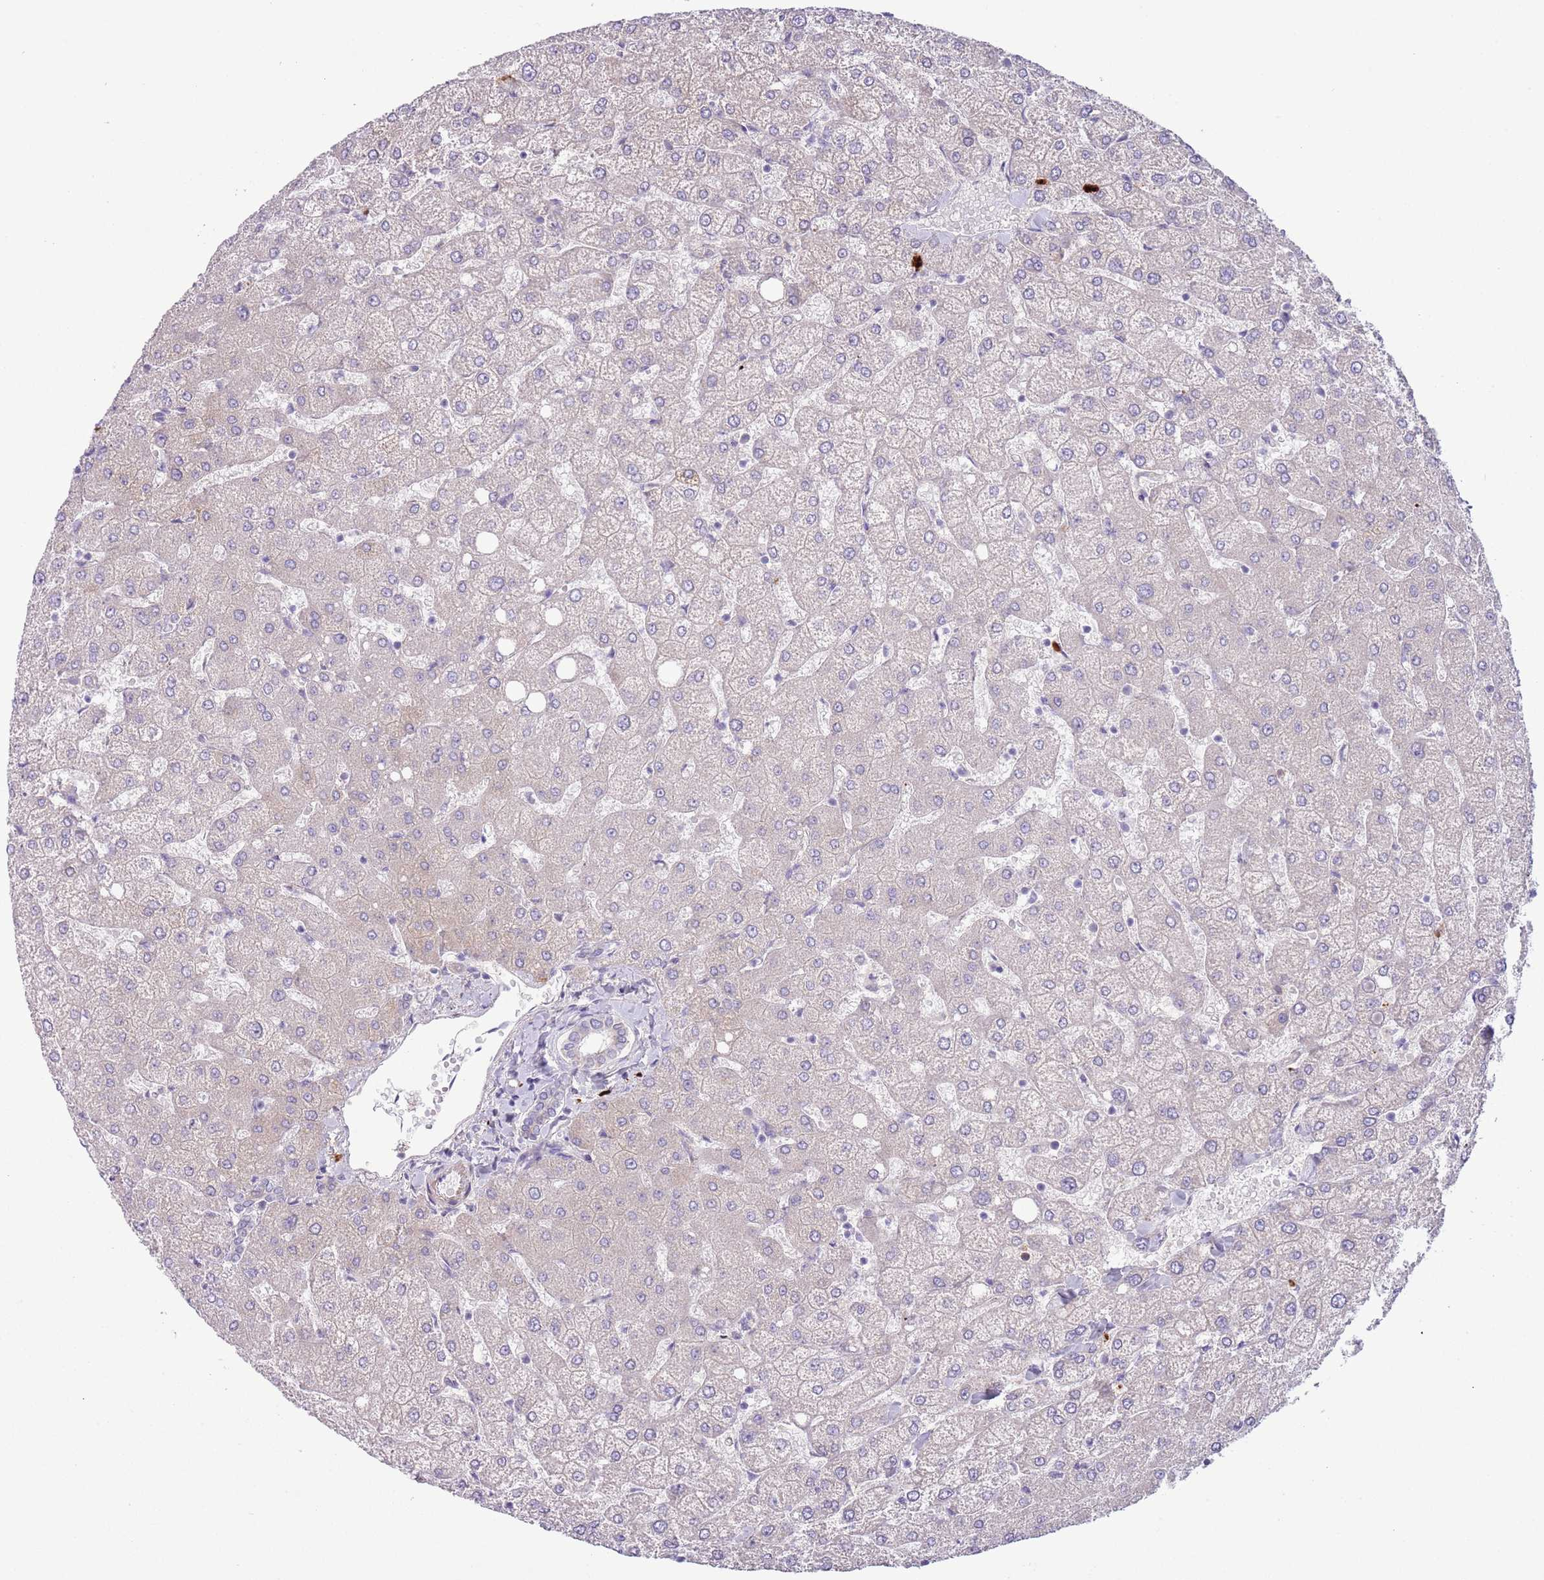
{"staining": {"intensity": "negative", "quantity": "none", "location": "none"}, "tissue": "liver", "cell_type": "Cholangiocytes", "image_type": "normal", "snomed": [{"axis": "morphology", "description": "Normal tissue, NOS"}, {"axis": "topography", "description": "Liver"}], "caption": "Liver stained for a protein using immunohistochemistry reveals no positivity cholangiocytes.", "gene": "CFH", "patient": {"sex": "female", "age": 54}}